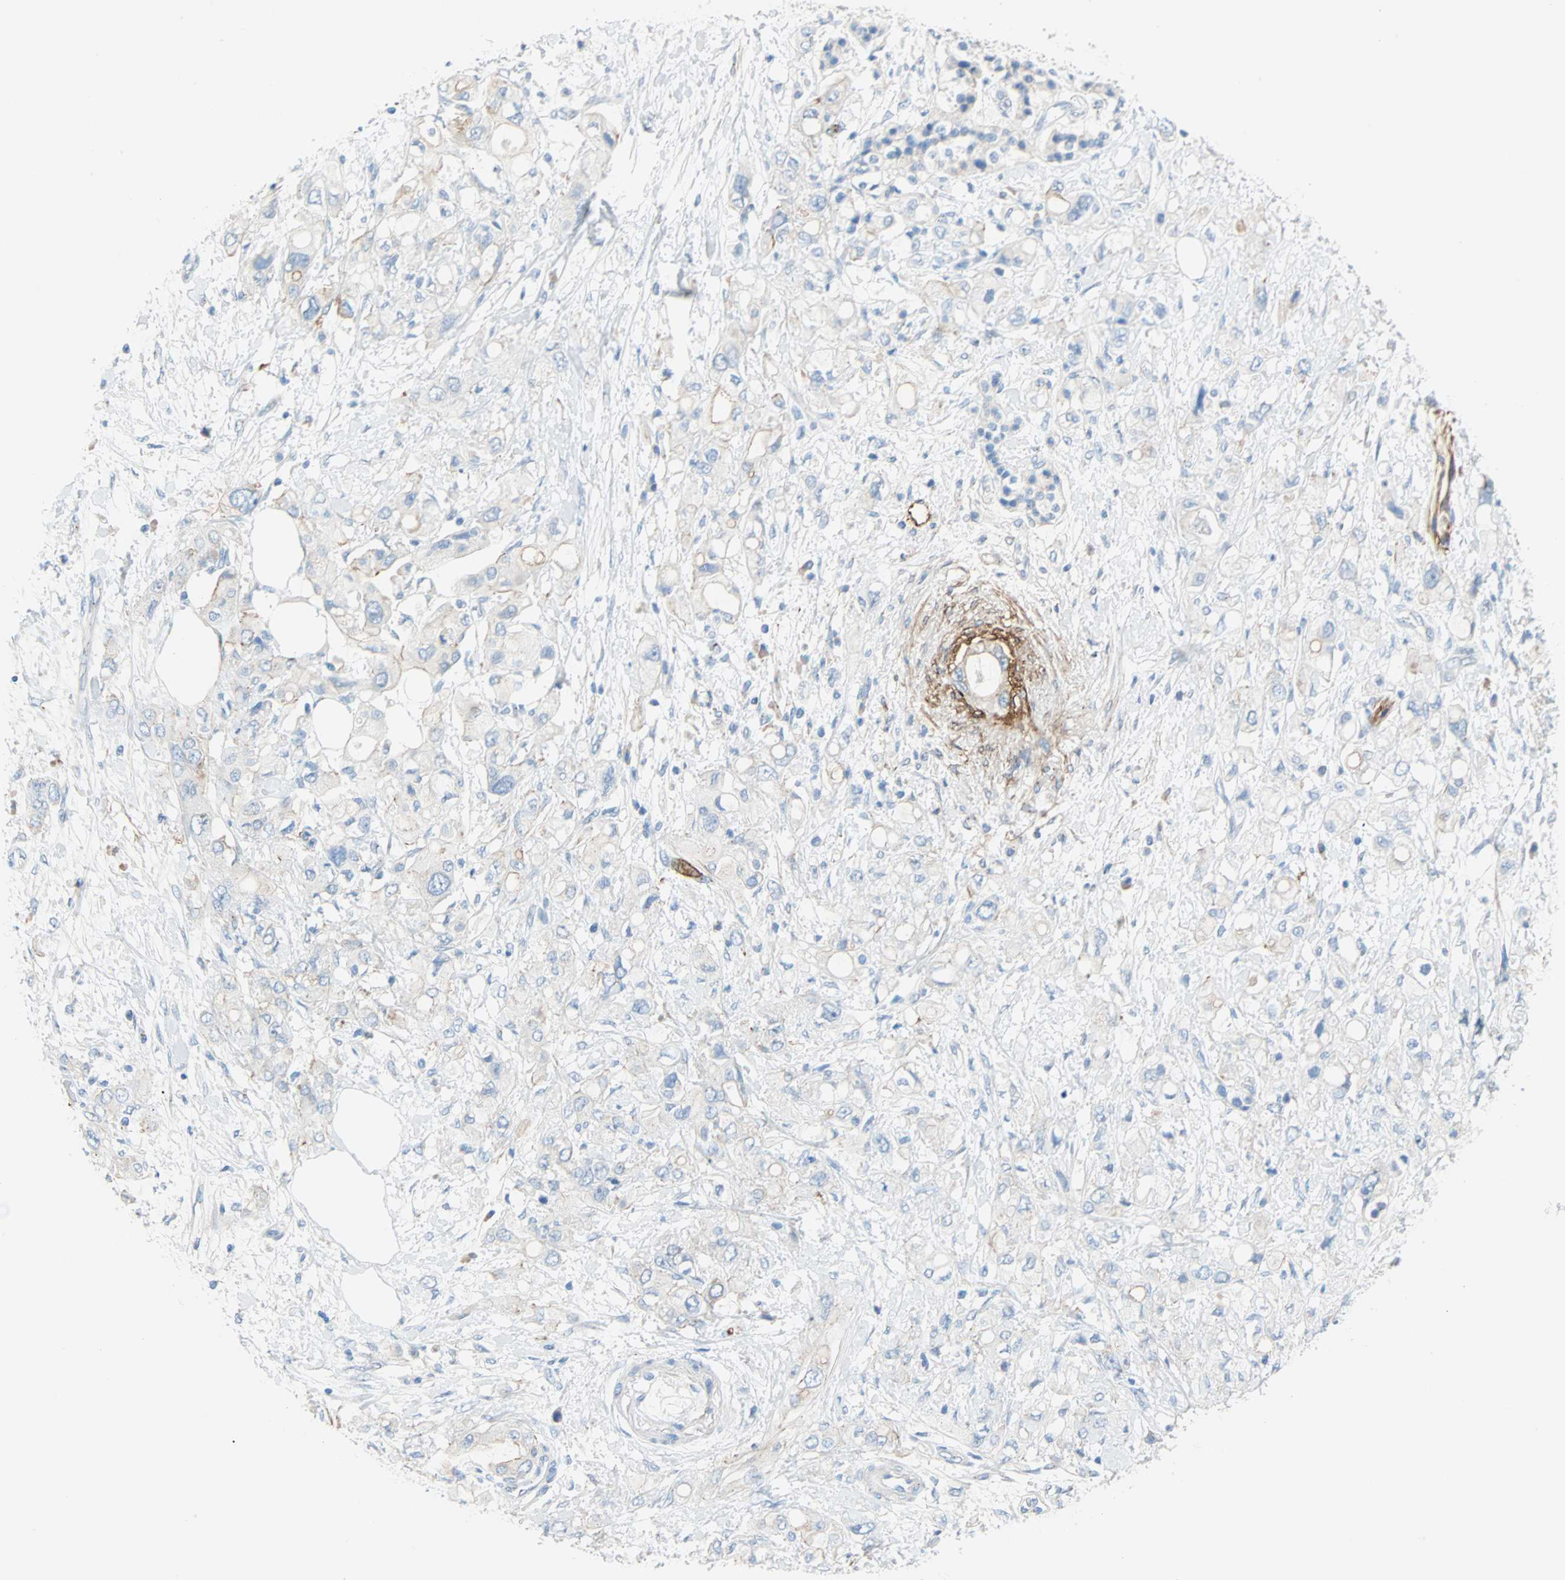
{"staining": {"intensity": "negative", "quantity": "none", "location": "none"}, "tissue": "pancreatic cancer", "cell_type": "Tumor cells", "image_type": "cancer", "snomed": [{"axis": "morphology", "description": "Adenocarcinoma, NOS"}, {"axis": "topography", "description": "Pancreas"}], "caption": "An immunohistochemistry (IHC) histopathology image of adenocarcinoma (pancreatic) is shown. There is no staining in tumor cells of adenocarcinoma (pancreatic). Nuclei are stained in blue.", "gene": "PDPN", "patient": {"sex": "female", "age": 56}}